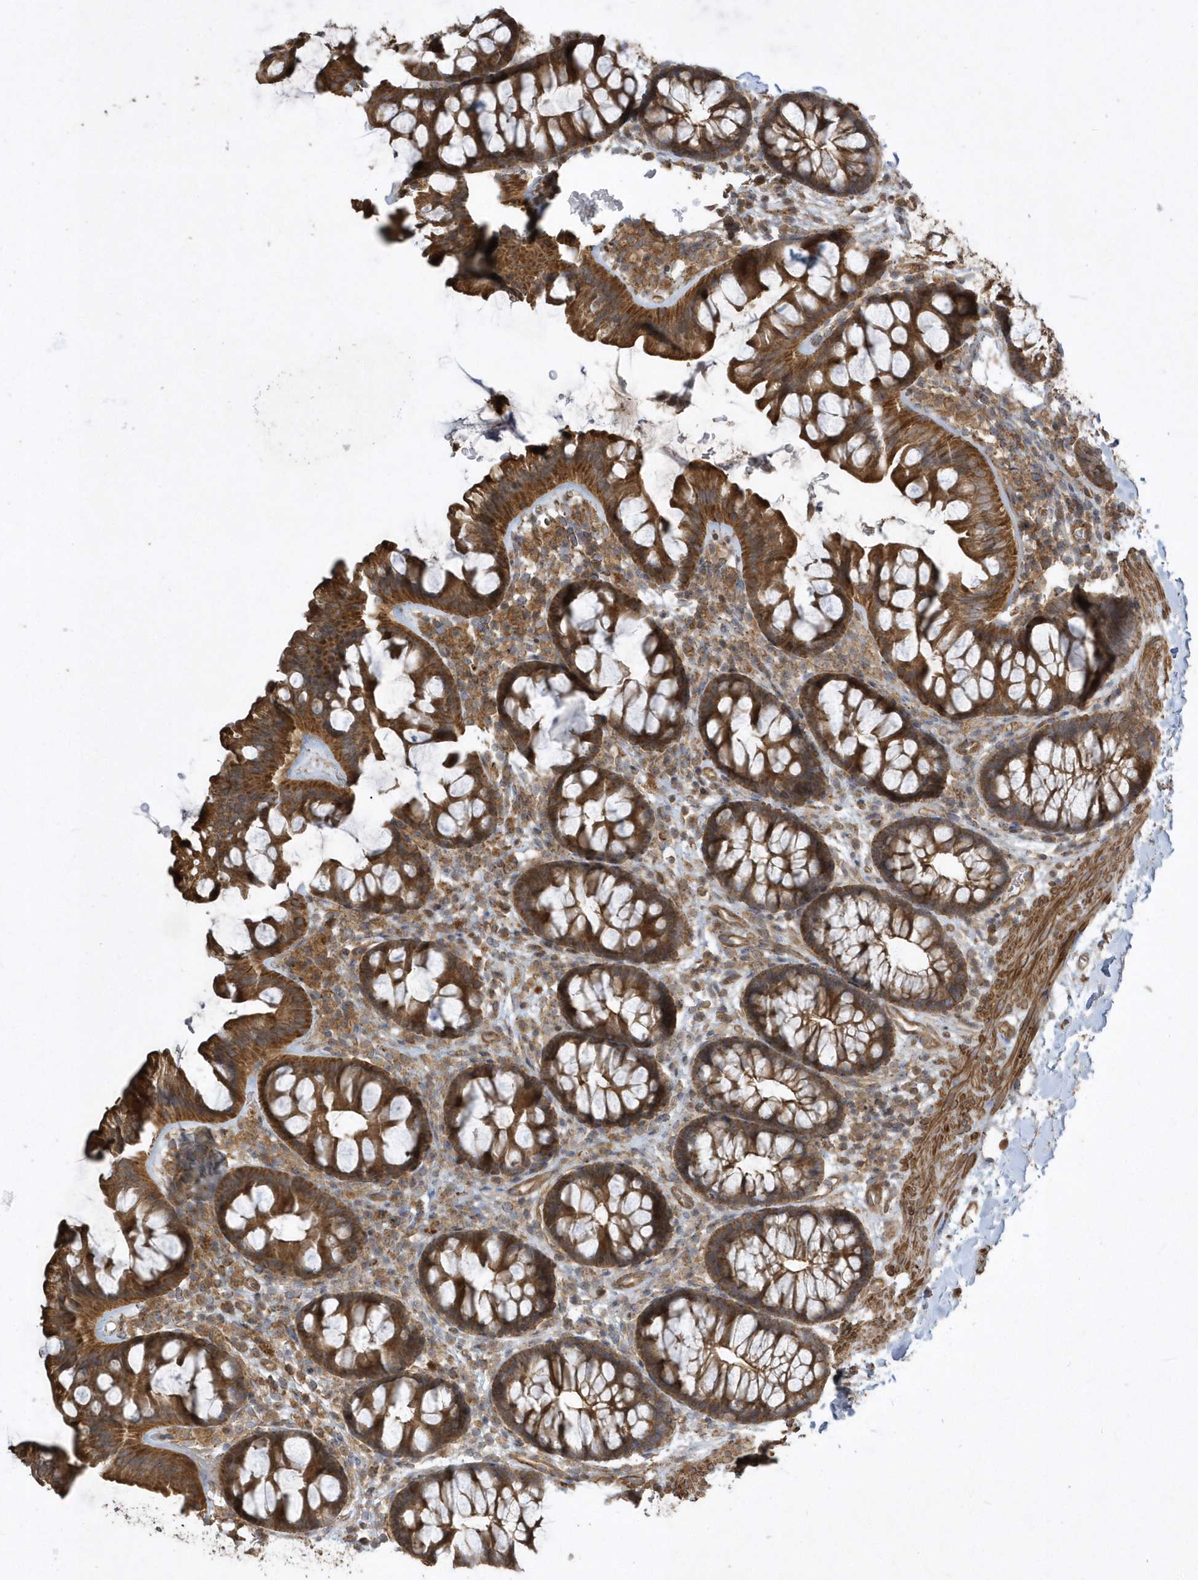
{"staining": {"intensity": "moderate", "quantity": "25%-75%", "location": "cytoplasmic/membranous"}, "tissue": "colon", "cell_type": "Endothelial cells", "image_type": "normal", "snomed": [{"axis": "morphology", "description": "Normal tissue, NOS"}, {"axis": "topography", "description": "Colon"}], "caption": "Immunohistochemical staining of benign colon demonstrates moderate cytoplasmic/membranous protein positivity in approximately 25%-75% of endothelial cells. (brown staining indicates protein expression, while blue staining denotes nuclei).", "gene": "SENP8", "patient": {"sex": "female", "age": 62}}